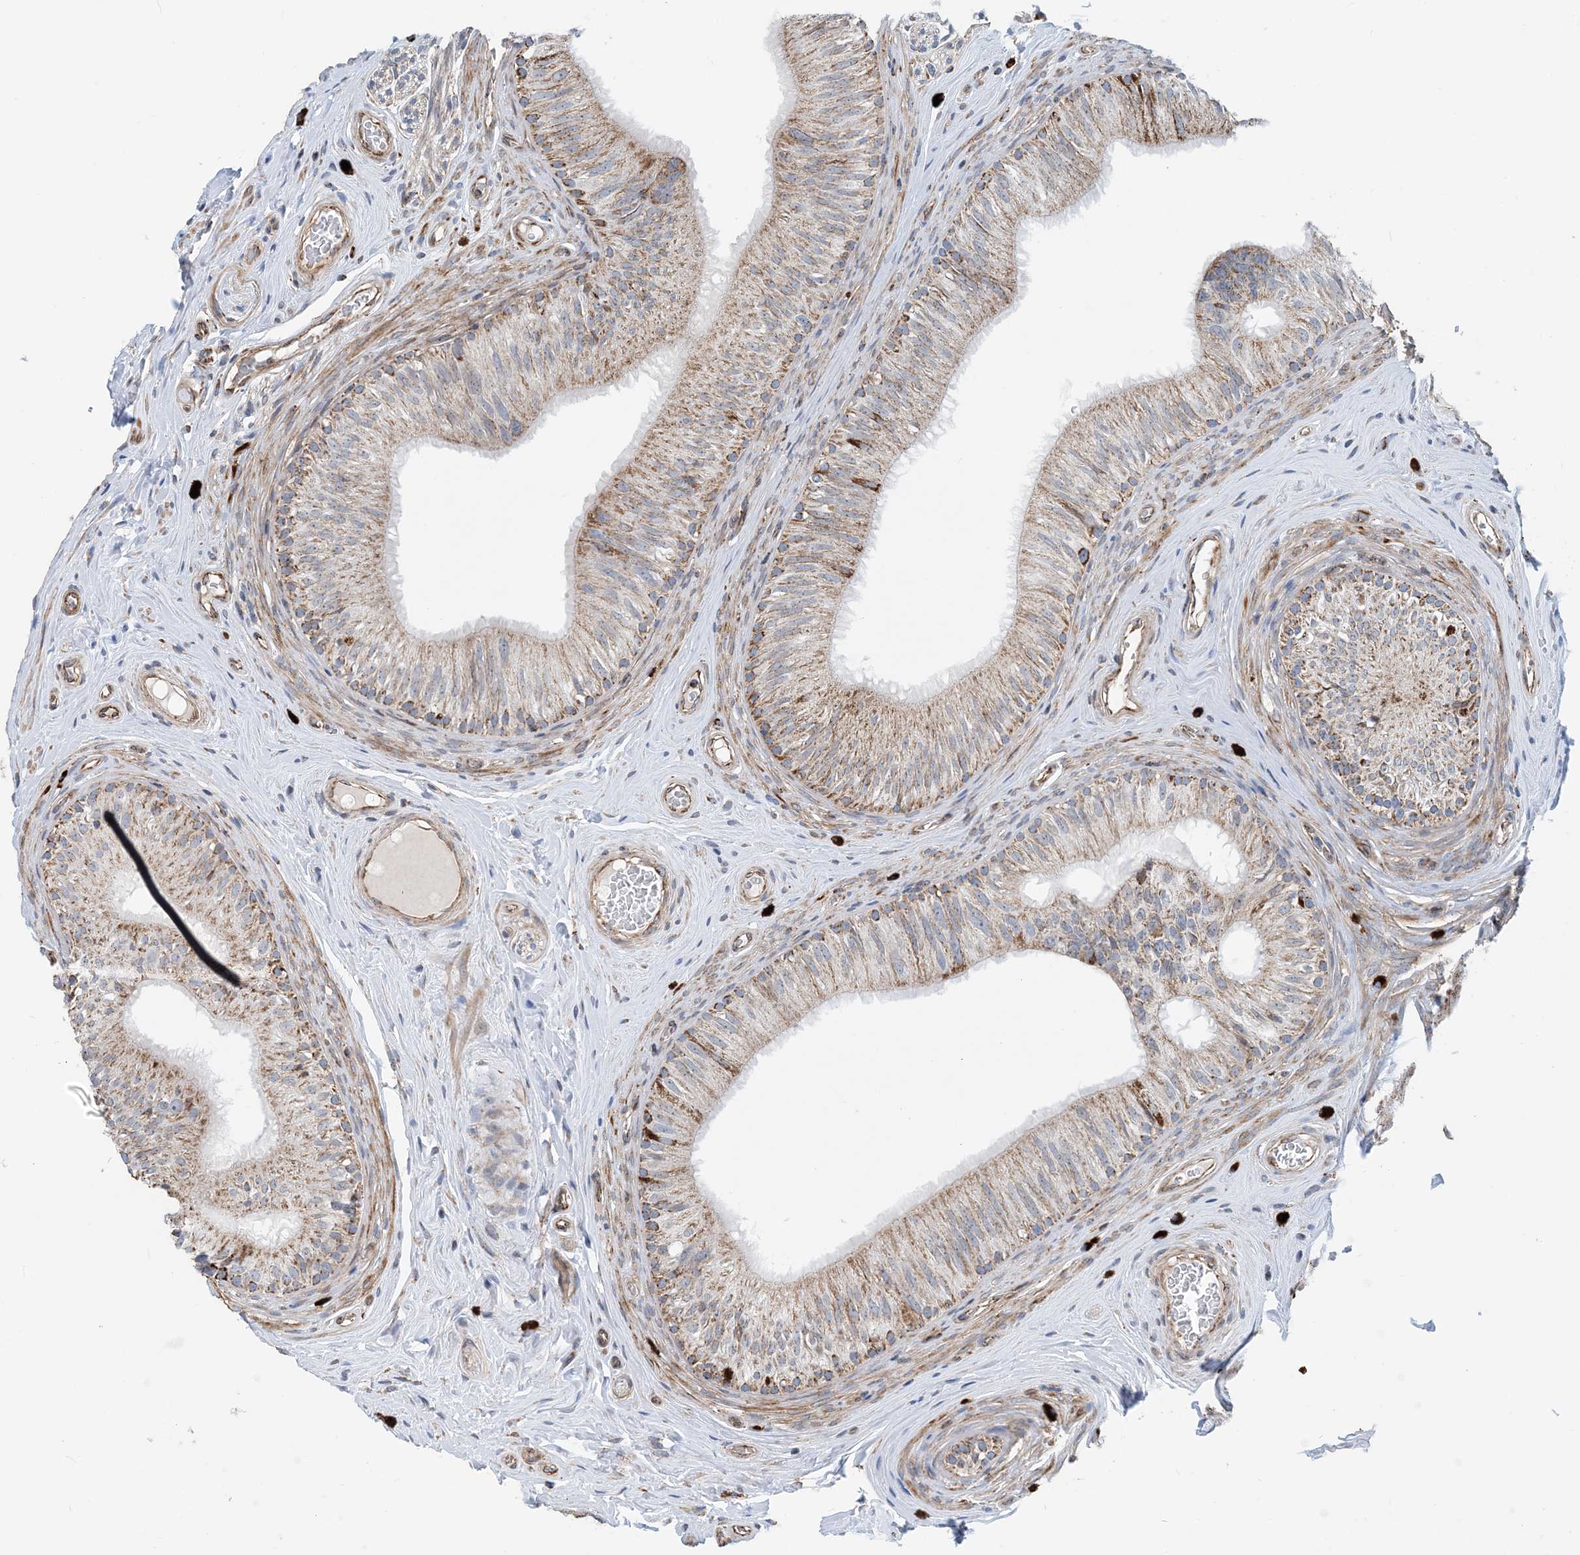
{"staining": {"intensity": "moderate", "quantity": "25%-75%", "location": "cytoplasmic/membranous"}, "tissue": "epididymis", "cell_type": "Glandular cells", "image_type": "normal", "snomed": [{"axis": "morphology", "description": "Normal tissue, NOS"}, {"axis": "topography", "description": "Epididymis"}], "caption": "Human epididymis stained for a protein (brown) demonstrates moderate cytoplasmic/membranous positive staining in about 25%-75% of glandular cells.", "gene": "PCDHGA1", "patient": {"sex": "male", "age": 46}}